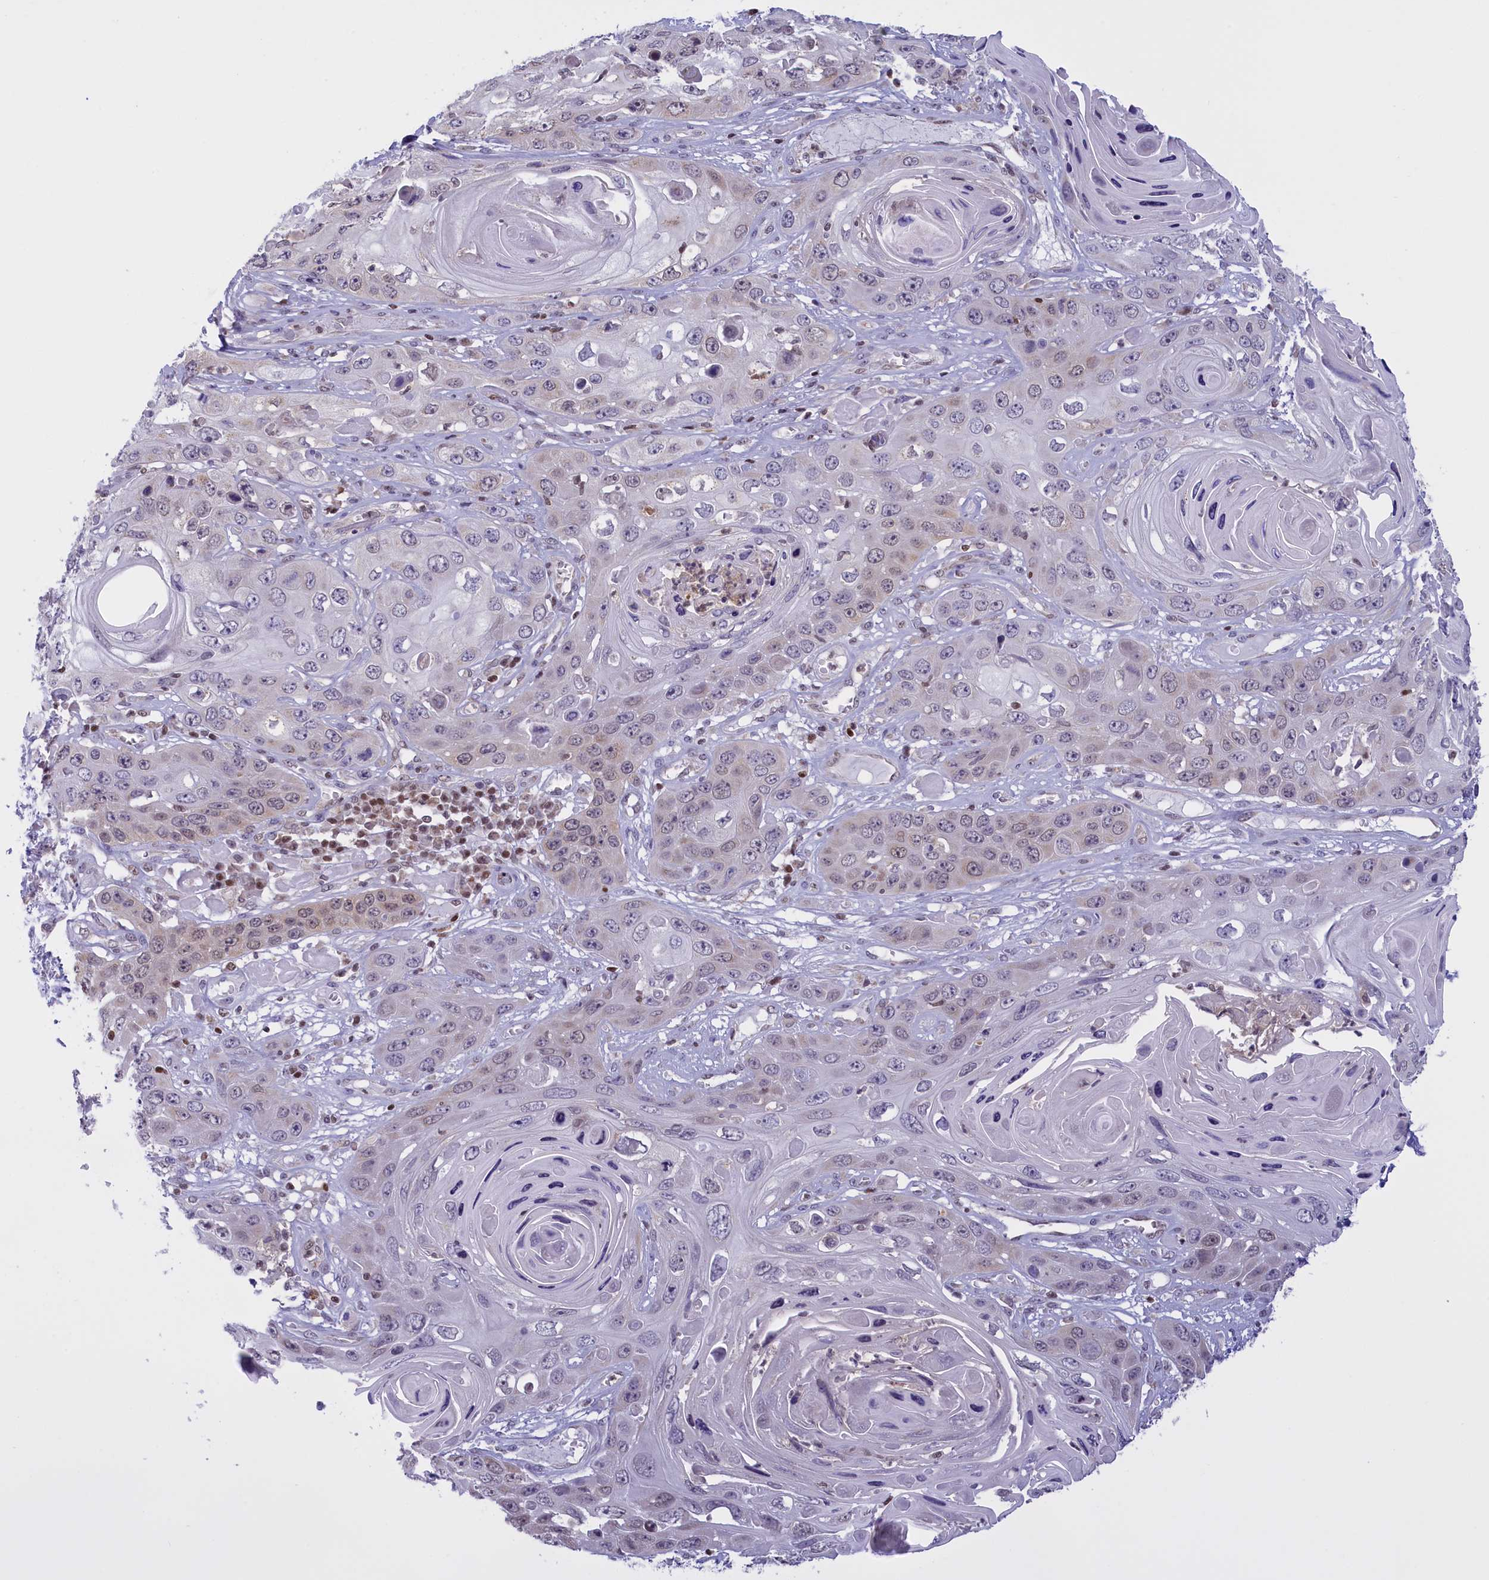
{"staining": {"intensity": "weak", "quantity": "<25%", "location": "nuclear"}, "tissue": "skin cancer", "cell_type": "Tumor cells", "image_type": "cancer", "snomed": [{"axis": "morphology", "description": "Squamous cell carcinoma, NOS"}, {"axis": "topography", "description": "Skin"}], "caption": "A micrograph of human squamous cell carcinoma (skin) is negative for staining in tumor cells. (DAB immunohistochemistry (IHC) visualized using brightfield microscopy, high magnification).", "gene": "IZUMO2", "patient": {"sex": "male", "age": 55}}